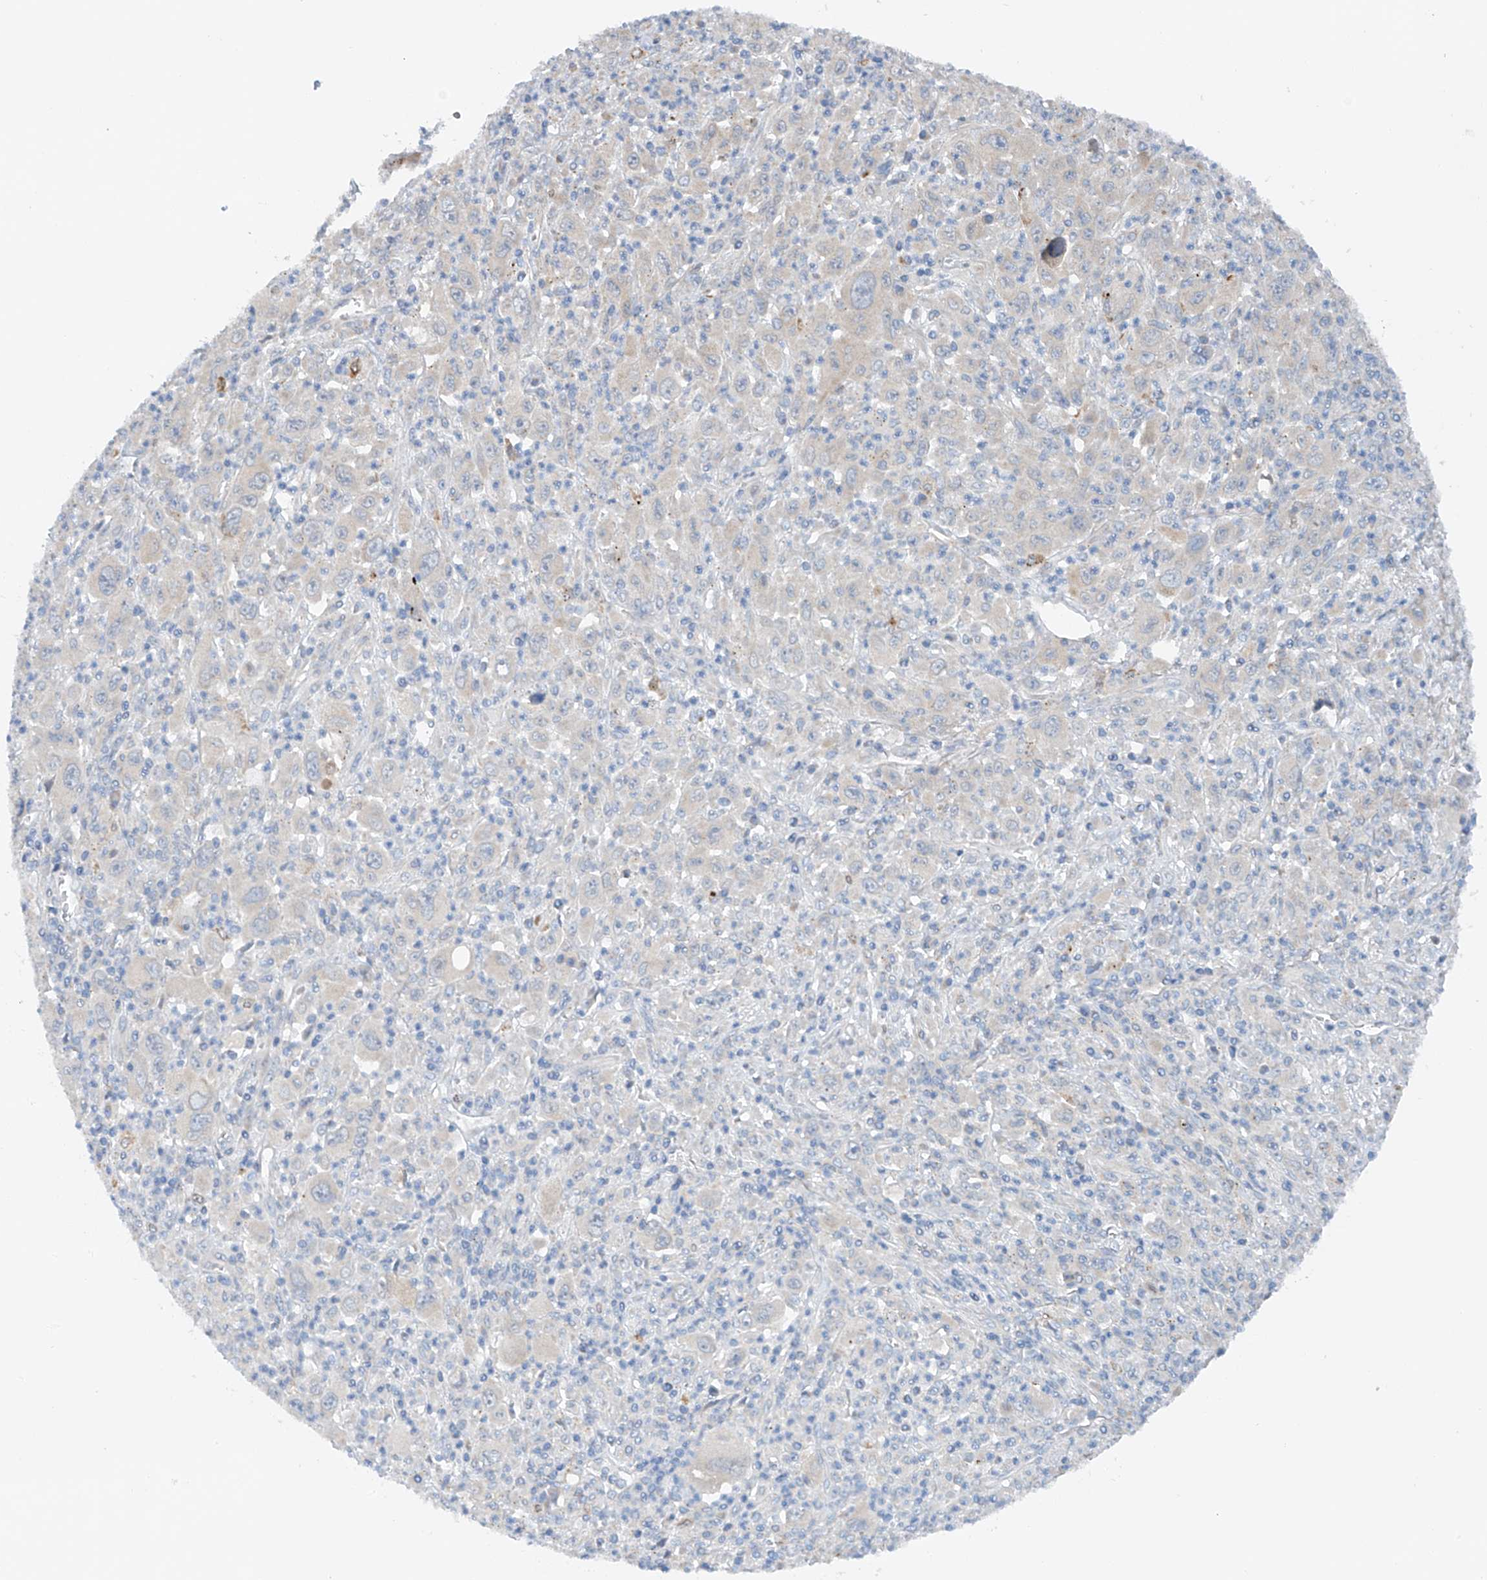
{"staining": {"intensity": "moderate", "quantity": "<25%", "location": "cytoplasmic/membranous"}, "tissue": "melanoma", "cell_type": "Tumor cells", "image_type": "cancer", "snomed": [{"axis": "morphology", "description": "Malignant melanoma, Metastatic site"}, {"axis": "topography", "description": "Skin"}], "caption": "Protein staining of melanoma tissue exhibits moderate cytoplasmic/membranous positivity in about <25% of tumor cells.", "gene": "CEP85L", "patient": {"sex": "female", "age": 56}}